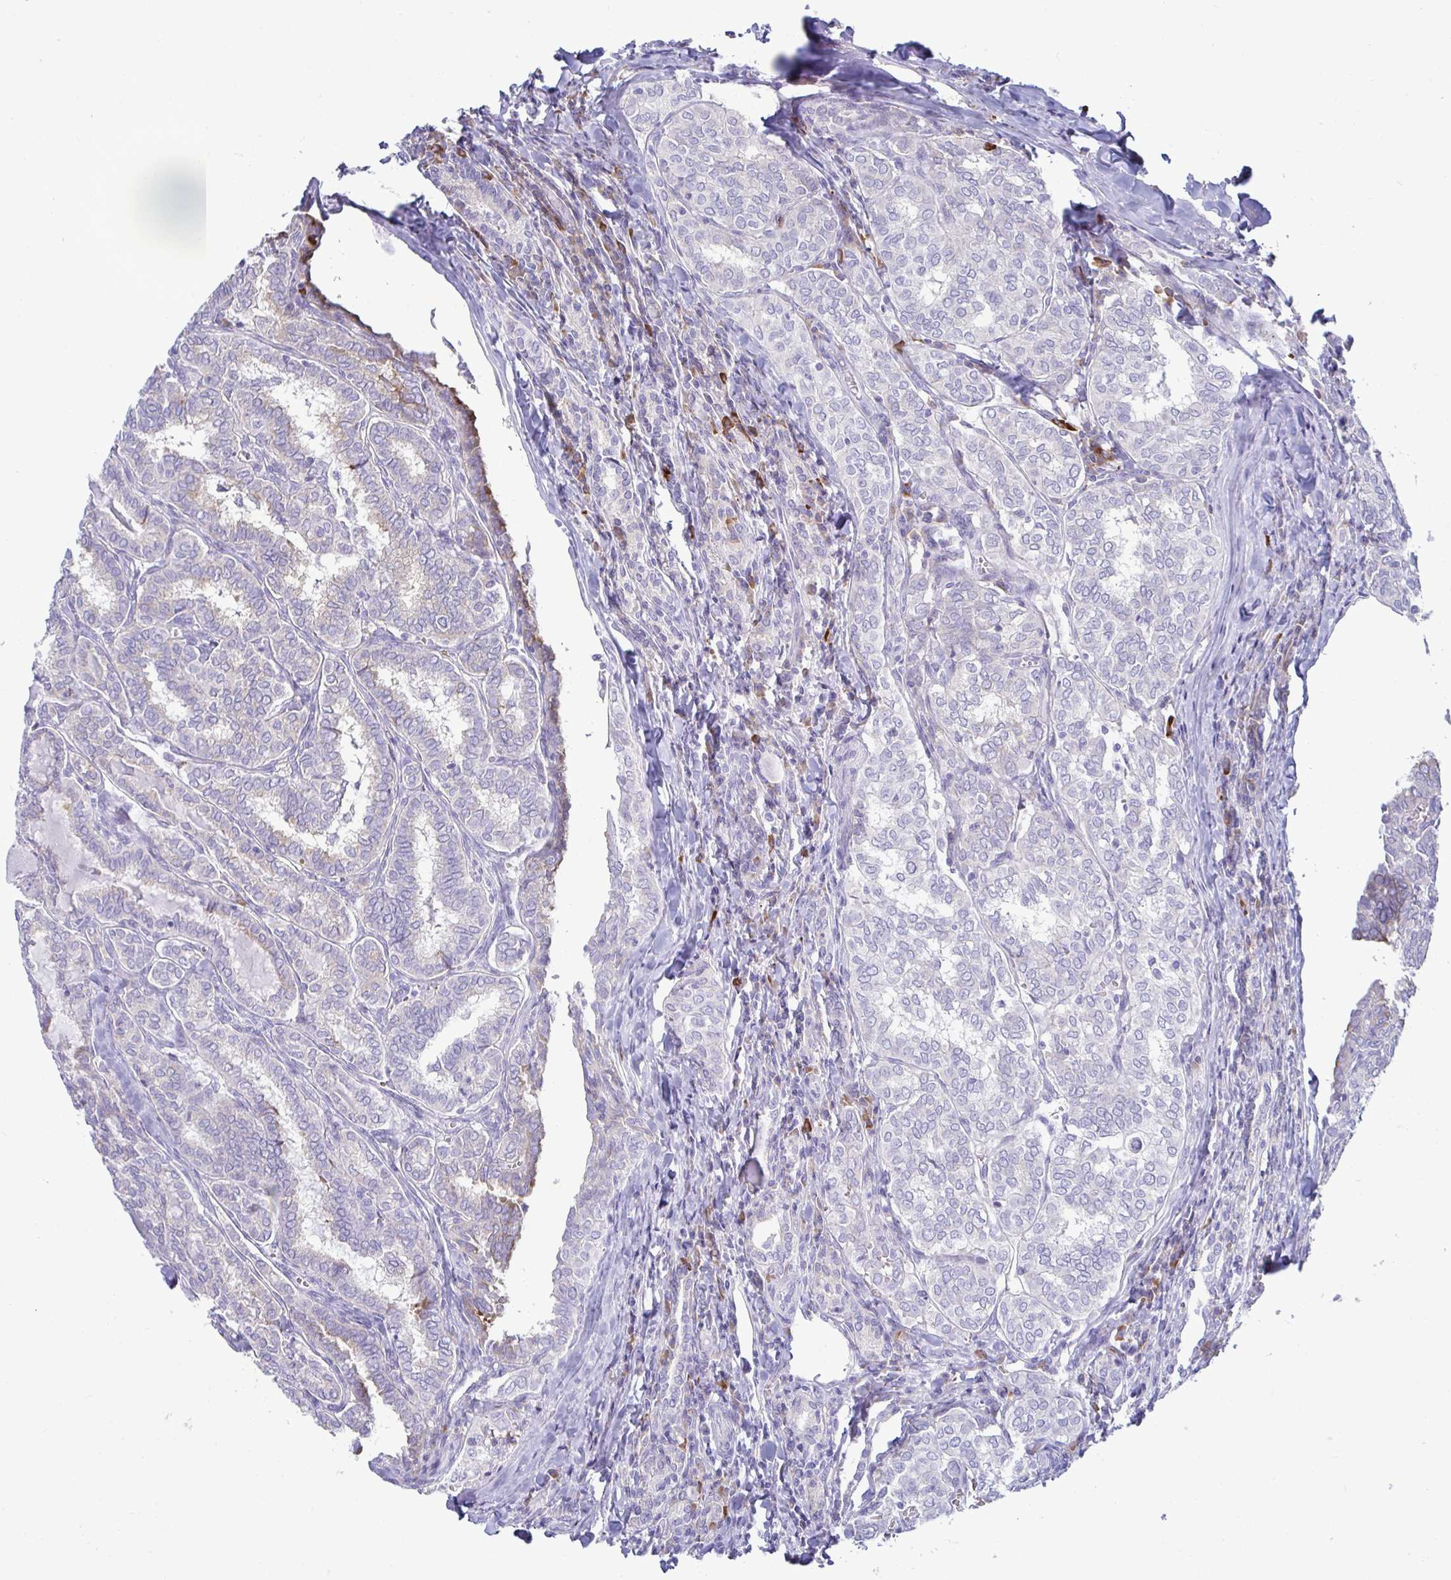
{"staining": {"intensity": "negative", "quantity": "none", "location": "none"}, "tissue": "thyroid cancer", "cell_type": "Tumor cells", "image_type": "cancer", "snomed": [{"axis": "morphology", "description": "Papillary adenocarcinoma, NOS"}, {"axis": "topography", "description": "Thyroid gland"}], "caption": "The image reveals no significant expression in tumor cells of thyroid papillary adenocarcinoma. (DAB IHC with hematoxylin counter stain).", "gene": "TFPI2", "patient": {"sex": "female", "age": 30}}